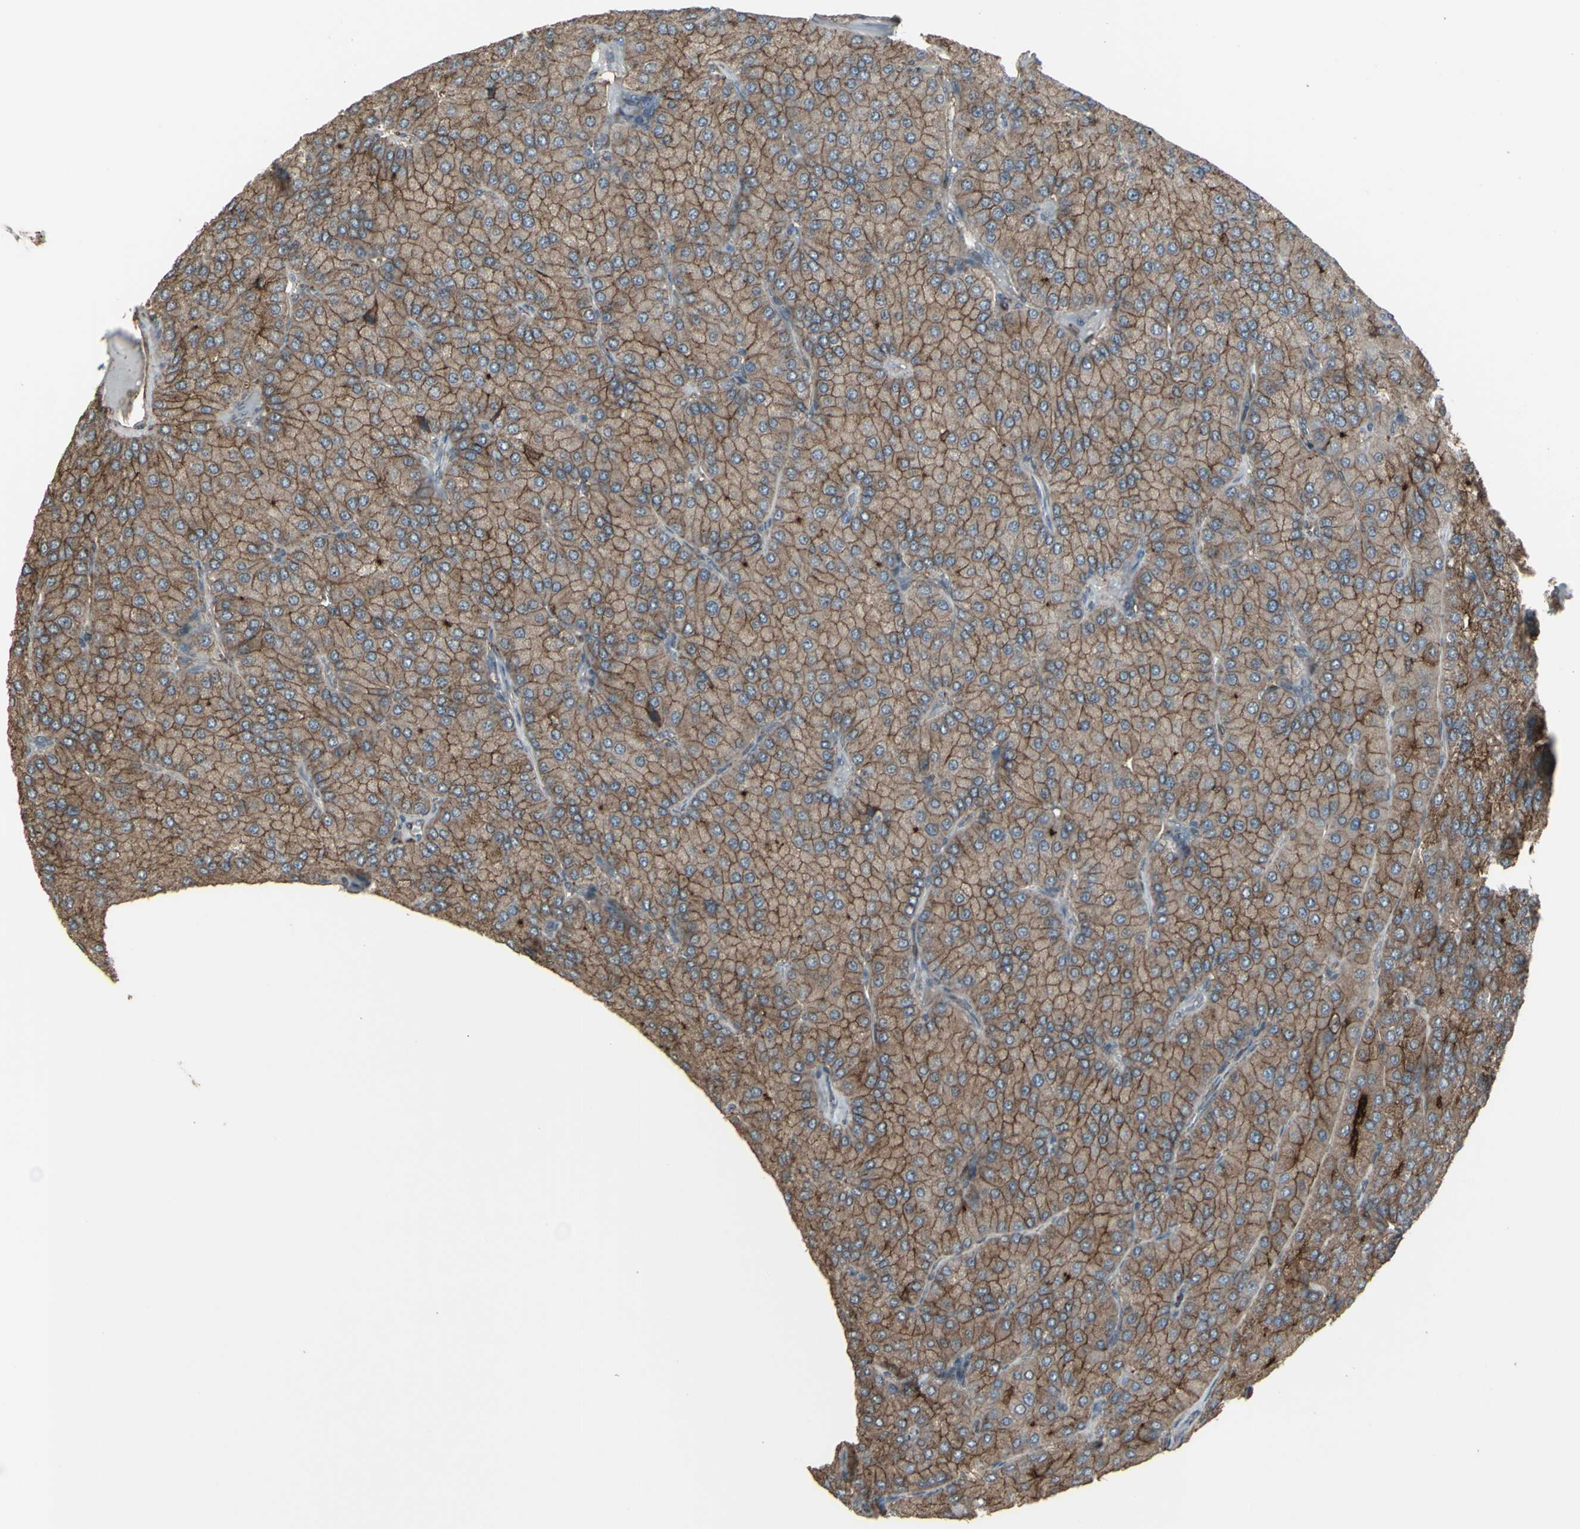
{"staining": {"intensity": "moderate", "quantity": ">75%", "location": "cytoplasmic/membranous"}, "tissue": "parathyroid gland", "cell_type": "Glandular cells", "image_type": "normal", "snomed": [{"axis": "morphology", "description": "Normal tissue, NOS"}, {"axis": "morphology", "description": "Adenoma, NOS"}, {"axis": "topography", "description": "Parathyroid gland"}], "caption": "Glandular cells exhibit medium levels of moderate cytoplasmic/membranous staining in approximately >75% of cells in benign parathyroid gland. The protein is shown in brown color, while the nuclei are stained blue.", "gene": "SMO", "patient": {"sex": "female", "age": 86}}